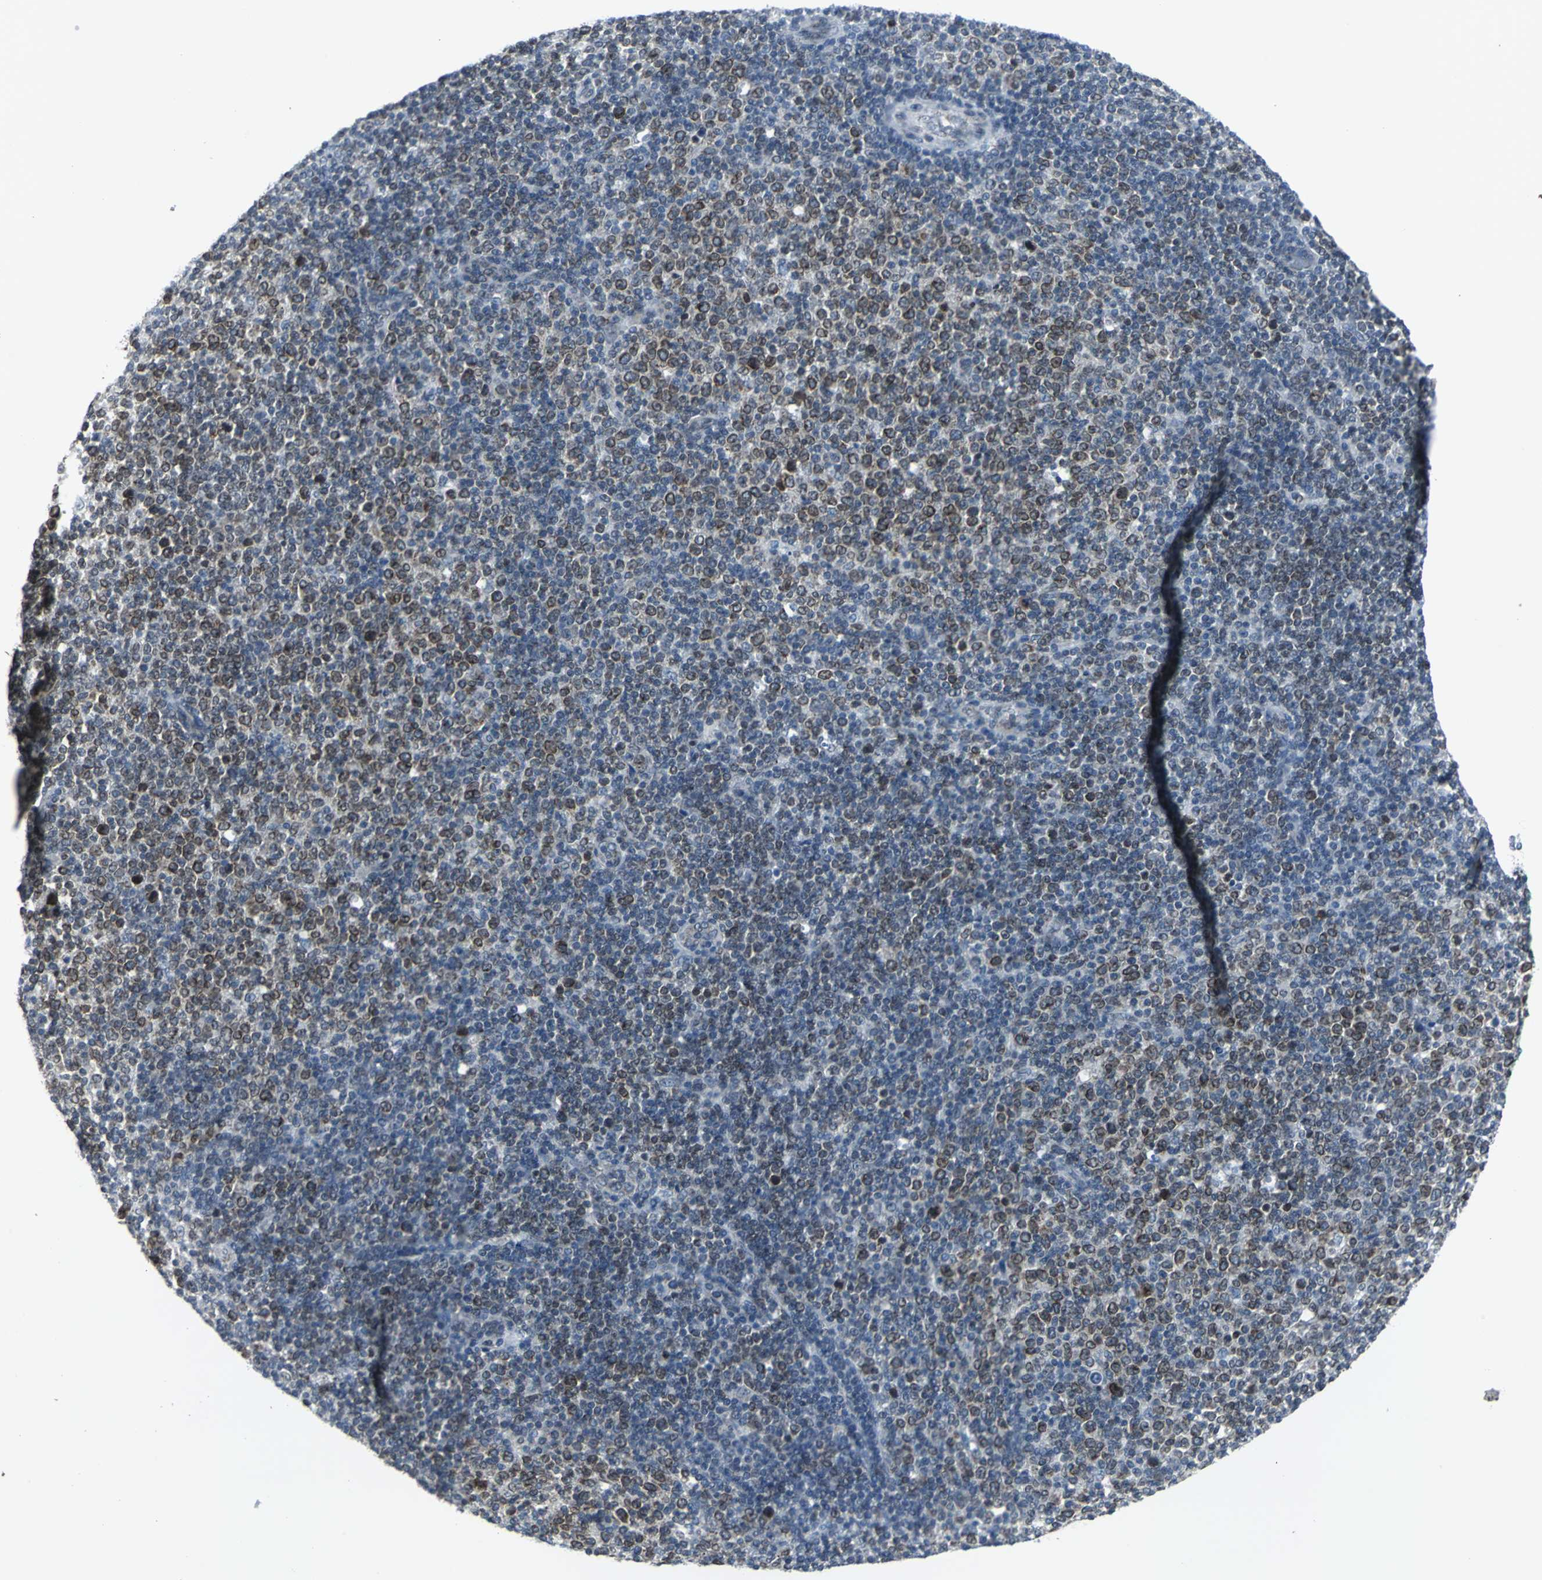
{"staining": {"intensity": "weak", "quantity": ">75%", "location": "cytoplasmic/membranous,nuclear"}, "tissue": "lymphoma", "cell_type": "Tumor cells", "image_type": "cancer", "snomed": [{"axis": "morphology", "description": "Malignant lymphoma, non-Hodgkin's type, Low grade"}, {"axis": "topography", "description": "Lymph node"}], "caption": "Human malignant lymphoma, non-Hodgkin's type (low-grade) stained with a protein marker displays weak staining in tumor cells.", "gene": "SNUPN", "patient": {"sex": "male", "age": 70}}